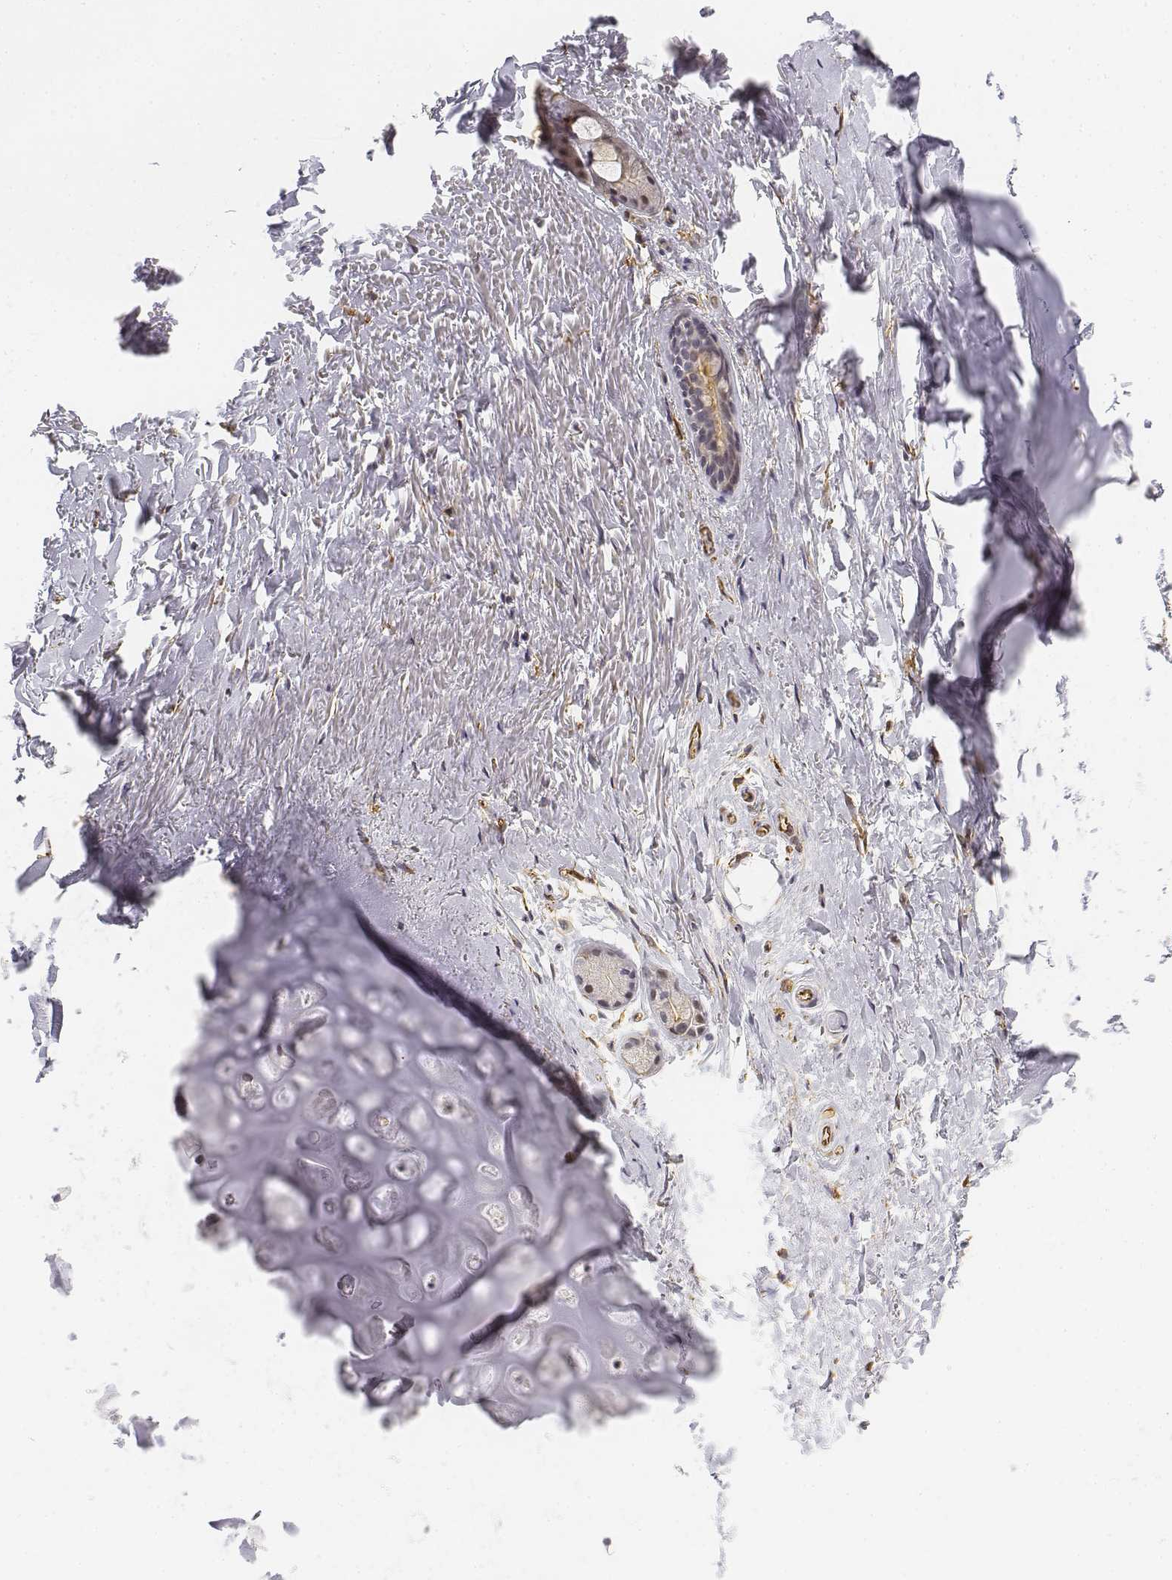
{"staining": {"intensity": "negative", "quantity": "none", "location": "none"}, "tissue": "soft tissue", "cell_type": "Chondrocytes", "image_type": "normal", "snomed": [{"axis": "morphology", "description": "Normal tissue, NOS"}, {"axis": "topography", "description": "Cartilage tissue"}, {"axis": "topography", "description": "Bronchus"}], "caption": "Image shows no significant protein positivity in chondrocytes of unremarkable soft tissue.", "gene": "CD14", "patient": {"sex": "female", "age": 79}}